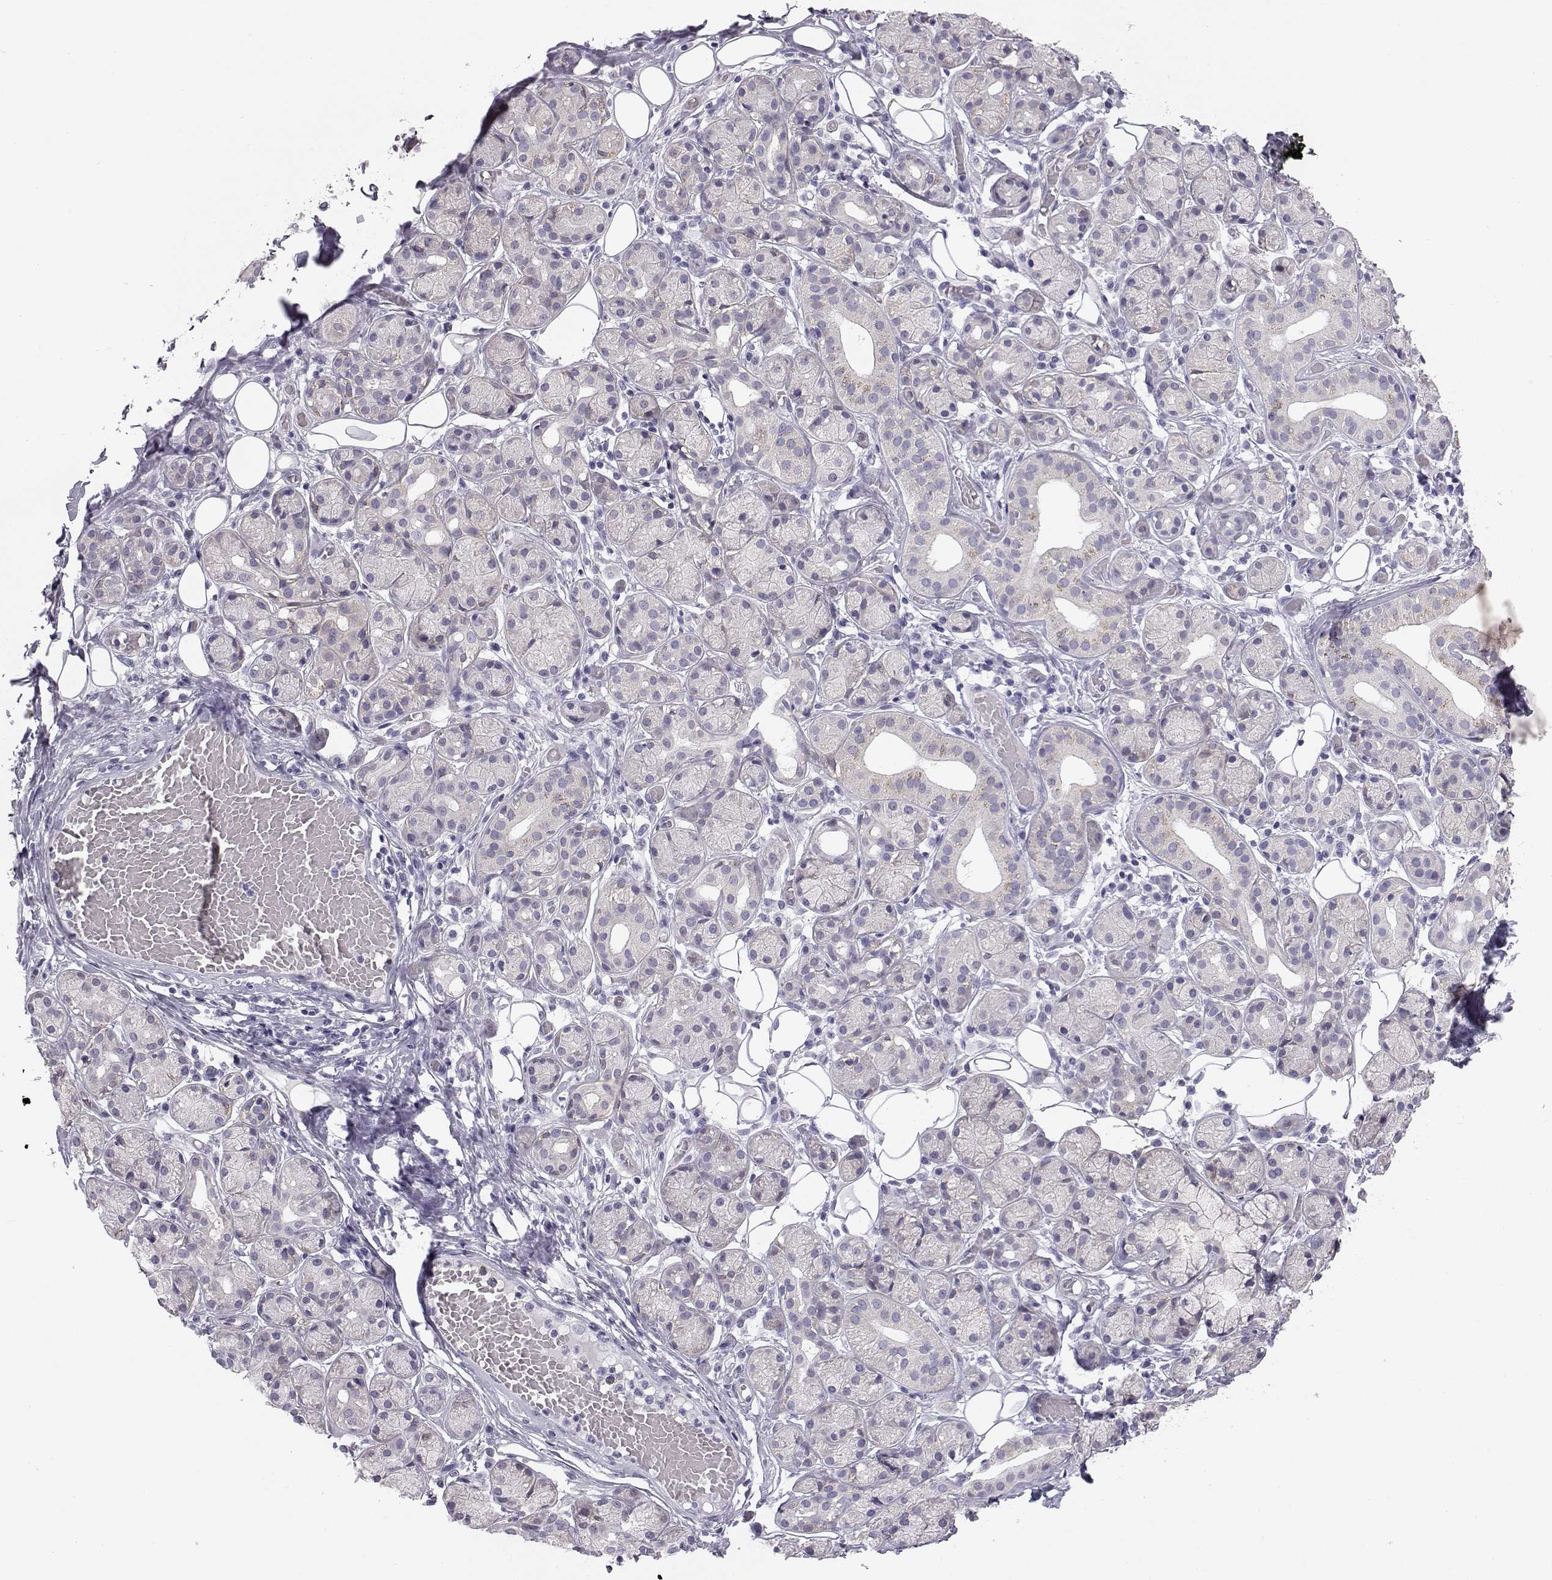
{"staining": {"intensity": "negative", "quantity": "none", "location": "none"}, "tissue": "salivary gland", "cell_type": "Glandular cells", "image_type": "normal", "snomed": [{"axis": "morphology", "description": "Normal tissue, NOS"}, {"axis": "topography", "description": "Salivary gland"}, {"axis": "topography", "description": "Peripheral nerve tissue"}], "caption": "A micrograph of salivary gland stained for a protein displays no brown staining in glandular cells. (Stains: DAB (3,3'-diaminobenzidine) immunohistochemistry (IHC) with hematoxylin counter stain, Microscopy: brightfield microscopy at high magnification).", "gene": "KCNMB4", "patient": {"sex": "male", "age": 71}}